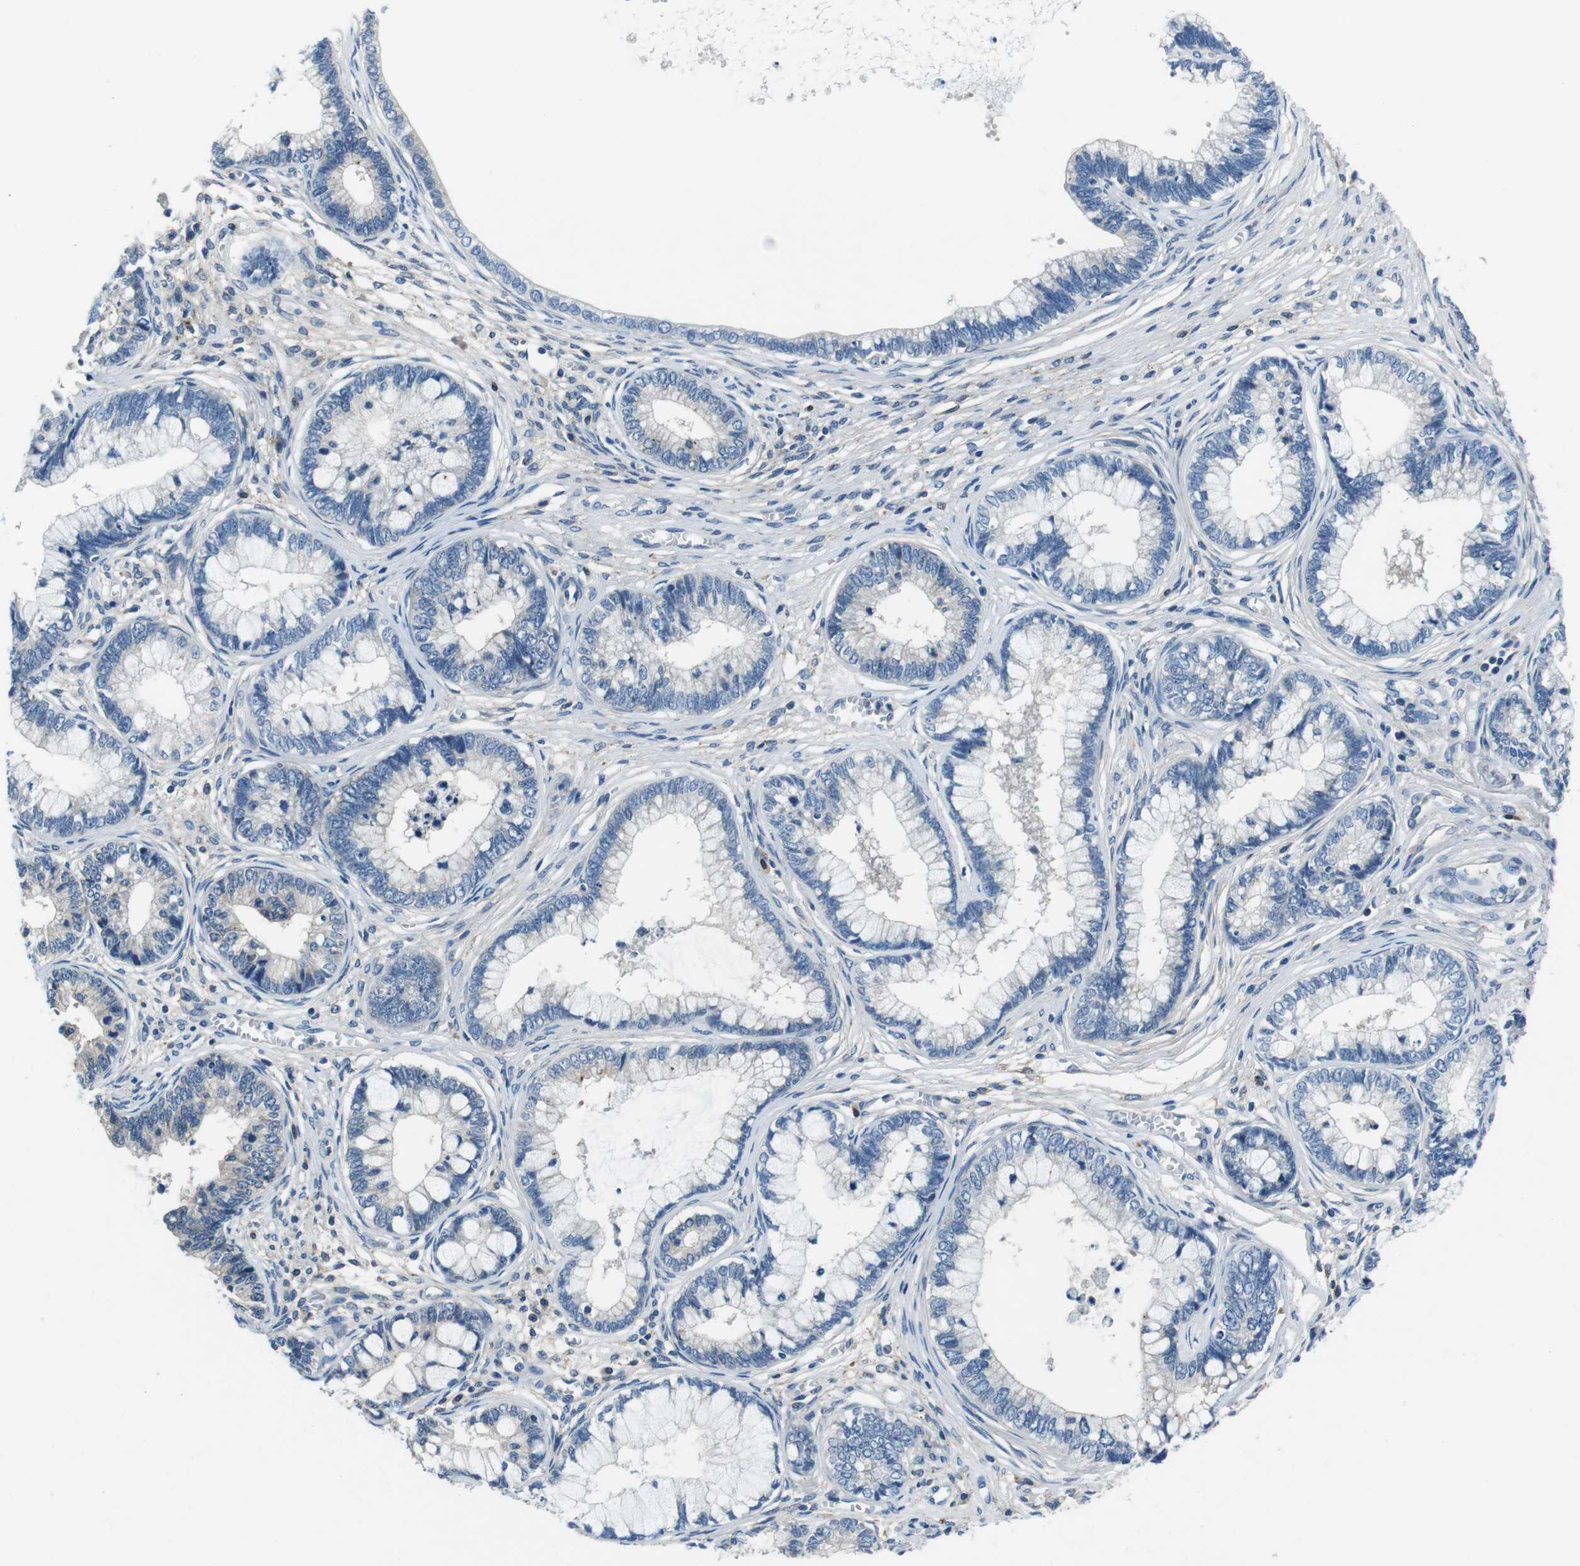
{"staining": {"intensity": "negative", "quantity": "none", "location": "none"}, "tissue": "cervical cancer", "cell_type": "Tumor cells", "image_type": "cancer", "snomed": [{"axis": "morphology", "description": "Adenocarcinoma, NOS"}, {"axis": "topography", "description": "Cervix"}], "caption": "A high-resolution photomicrograph shows immunohistochemistry staining of cervical adenocarcinoma, which exhibits no significant positivity in tumor cells. The staining is performed using DAB (3,3'-diaminobenzidine) brown chromogen with nuclei counter-stained in using hematoxylin.", "gene": "TULP3", "patient": {"sex": "female", "age": 44}}